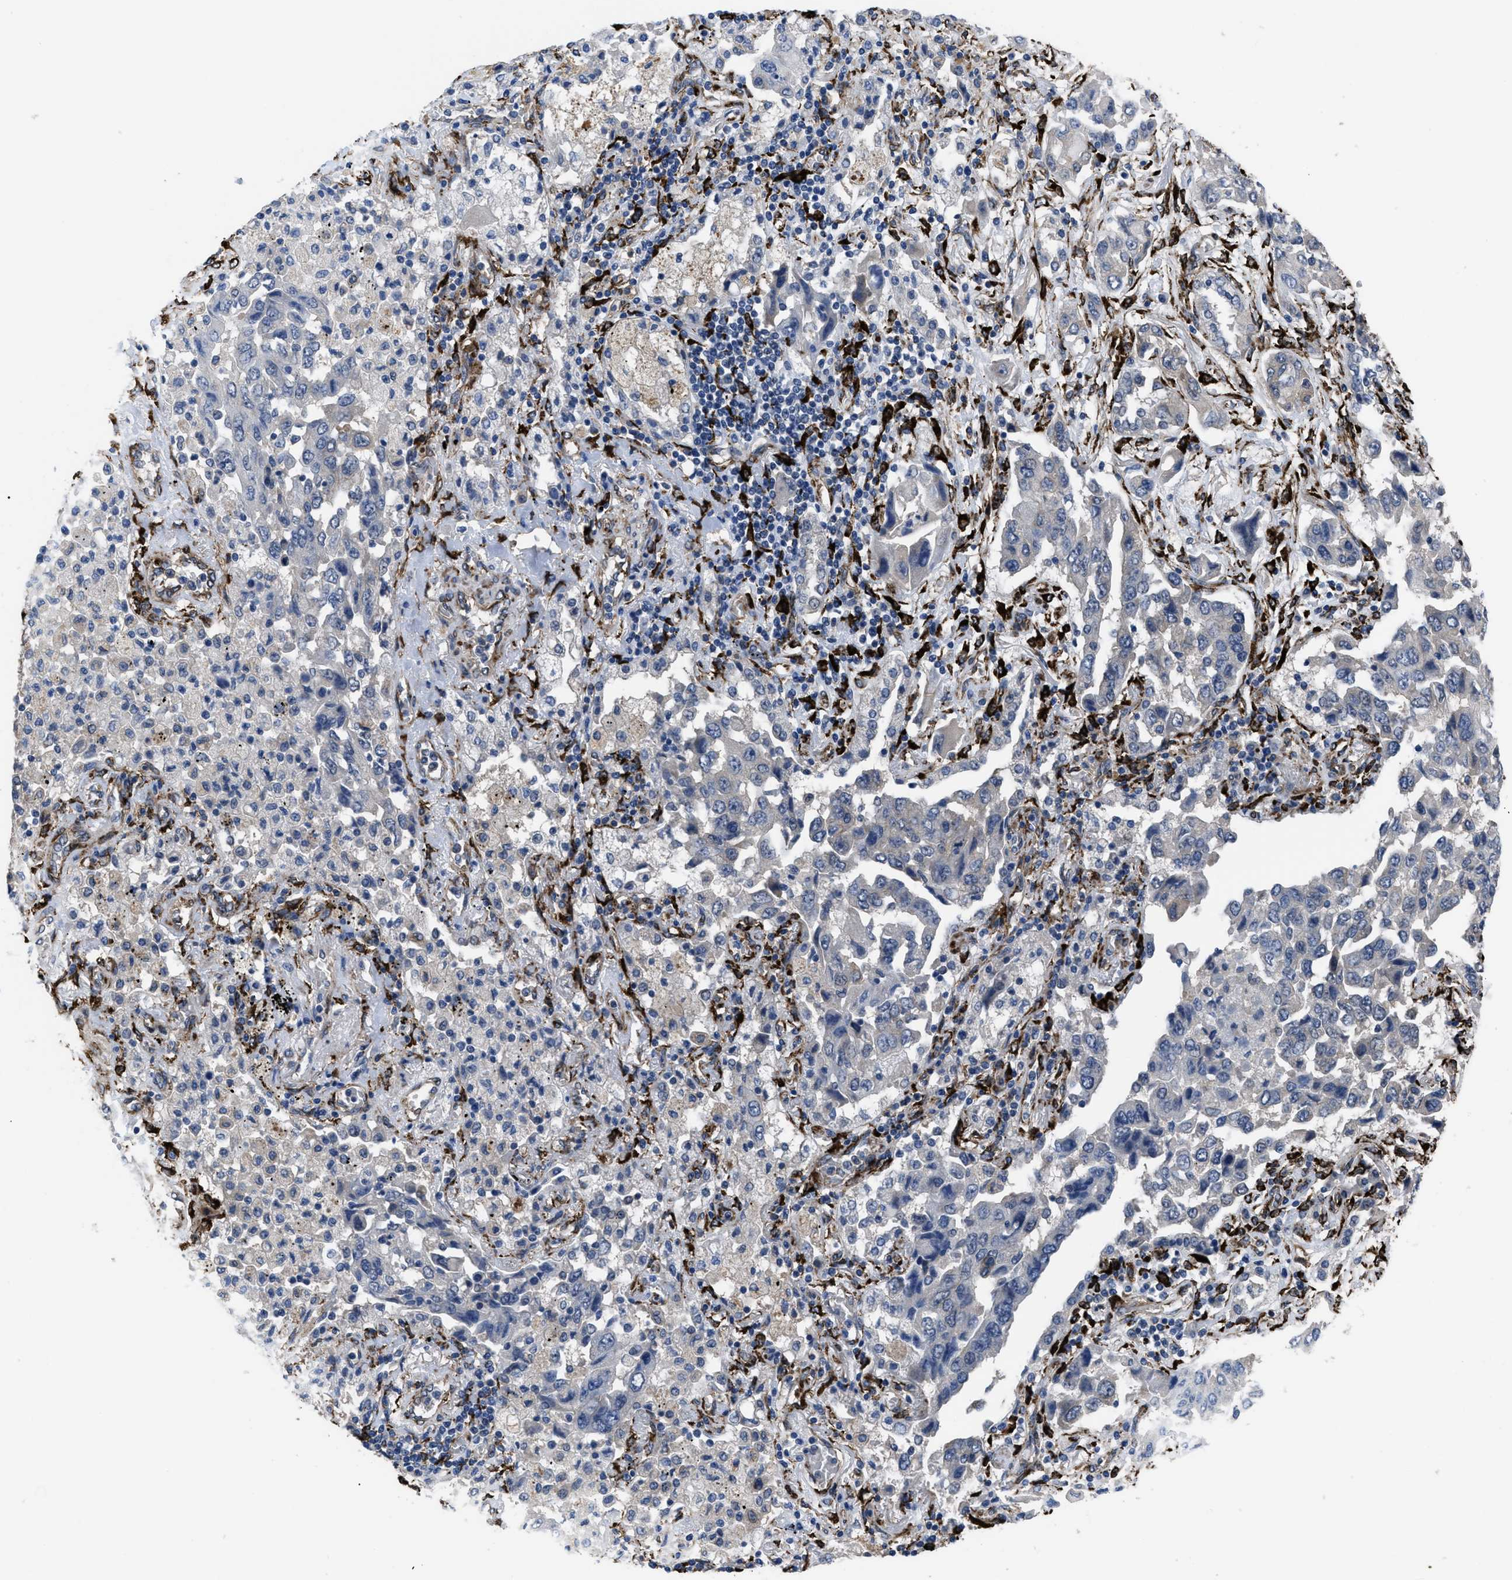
{"staining": {"intensity": "negative", "quantity": "none", "location": "none"}, "tissue": "lung cancer", "cell_type": "Tumor cells", "image_type": "cancer", "snomed": [{"axis": "morphology", "description": "Adenocarcinoma, NOS"}, {"axis": "topography", "description": "Lung"}], "caption": "Tumor cells show no significant staining in lung cancer (adenocarcinoma).", "gene": "SQLE", "patient": {"sex": "female", "age": 65}}